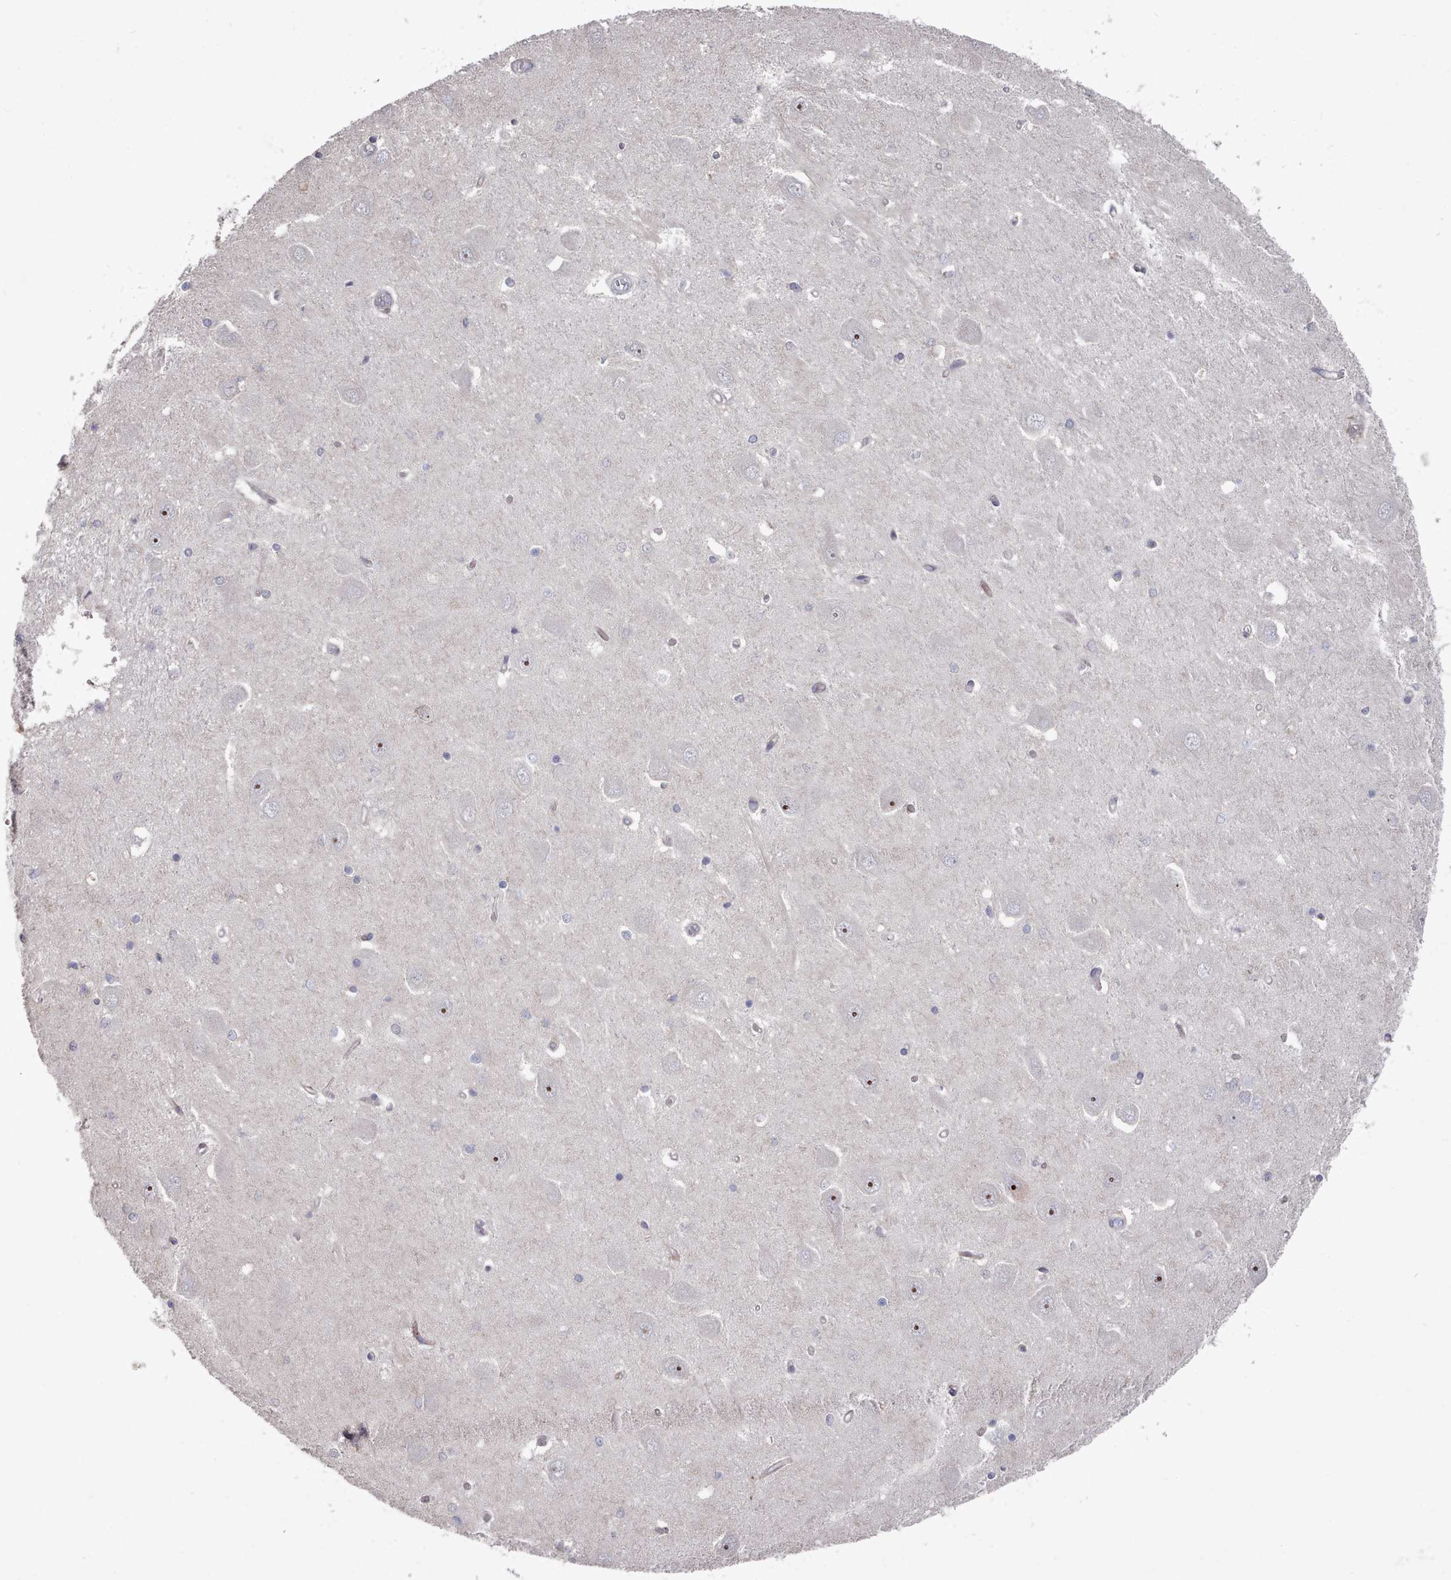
{"staining": {"intensity": "negative", "quantity": "none", "location": "none"}, "tissue": "hippocampus", "cell_type": "Glial cells", "image_type": "normal", "snomed": [{"axis": "morphology", "description": "Normal tissue, NOS"}, {"axis": "topography", "description": "Hippocampus"}], "caption": "There is no significant expression in glial cells of hippocampus. The staining was performed using DAB (3,3'-diaminobenzidine) to visualize the protein expression in brown, while the nuclei were stained in blue with hematoxylin (Magnification: 20x).", "gene": "COL8A2", "patient": {"sex": "male", "age": 45}}